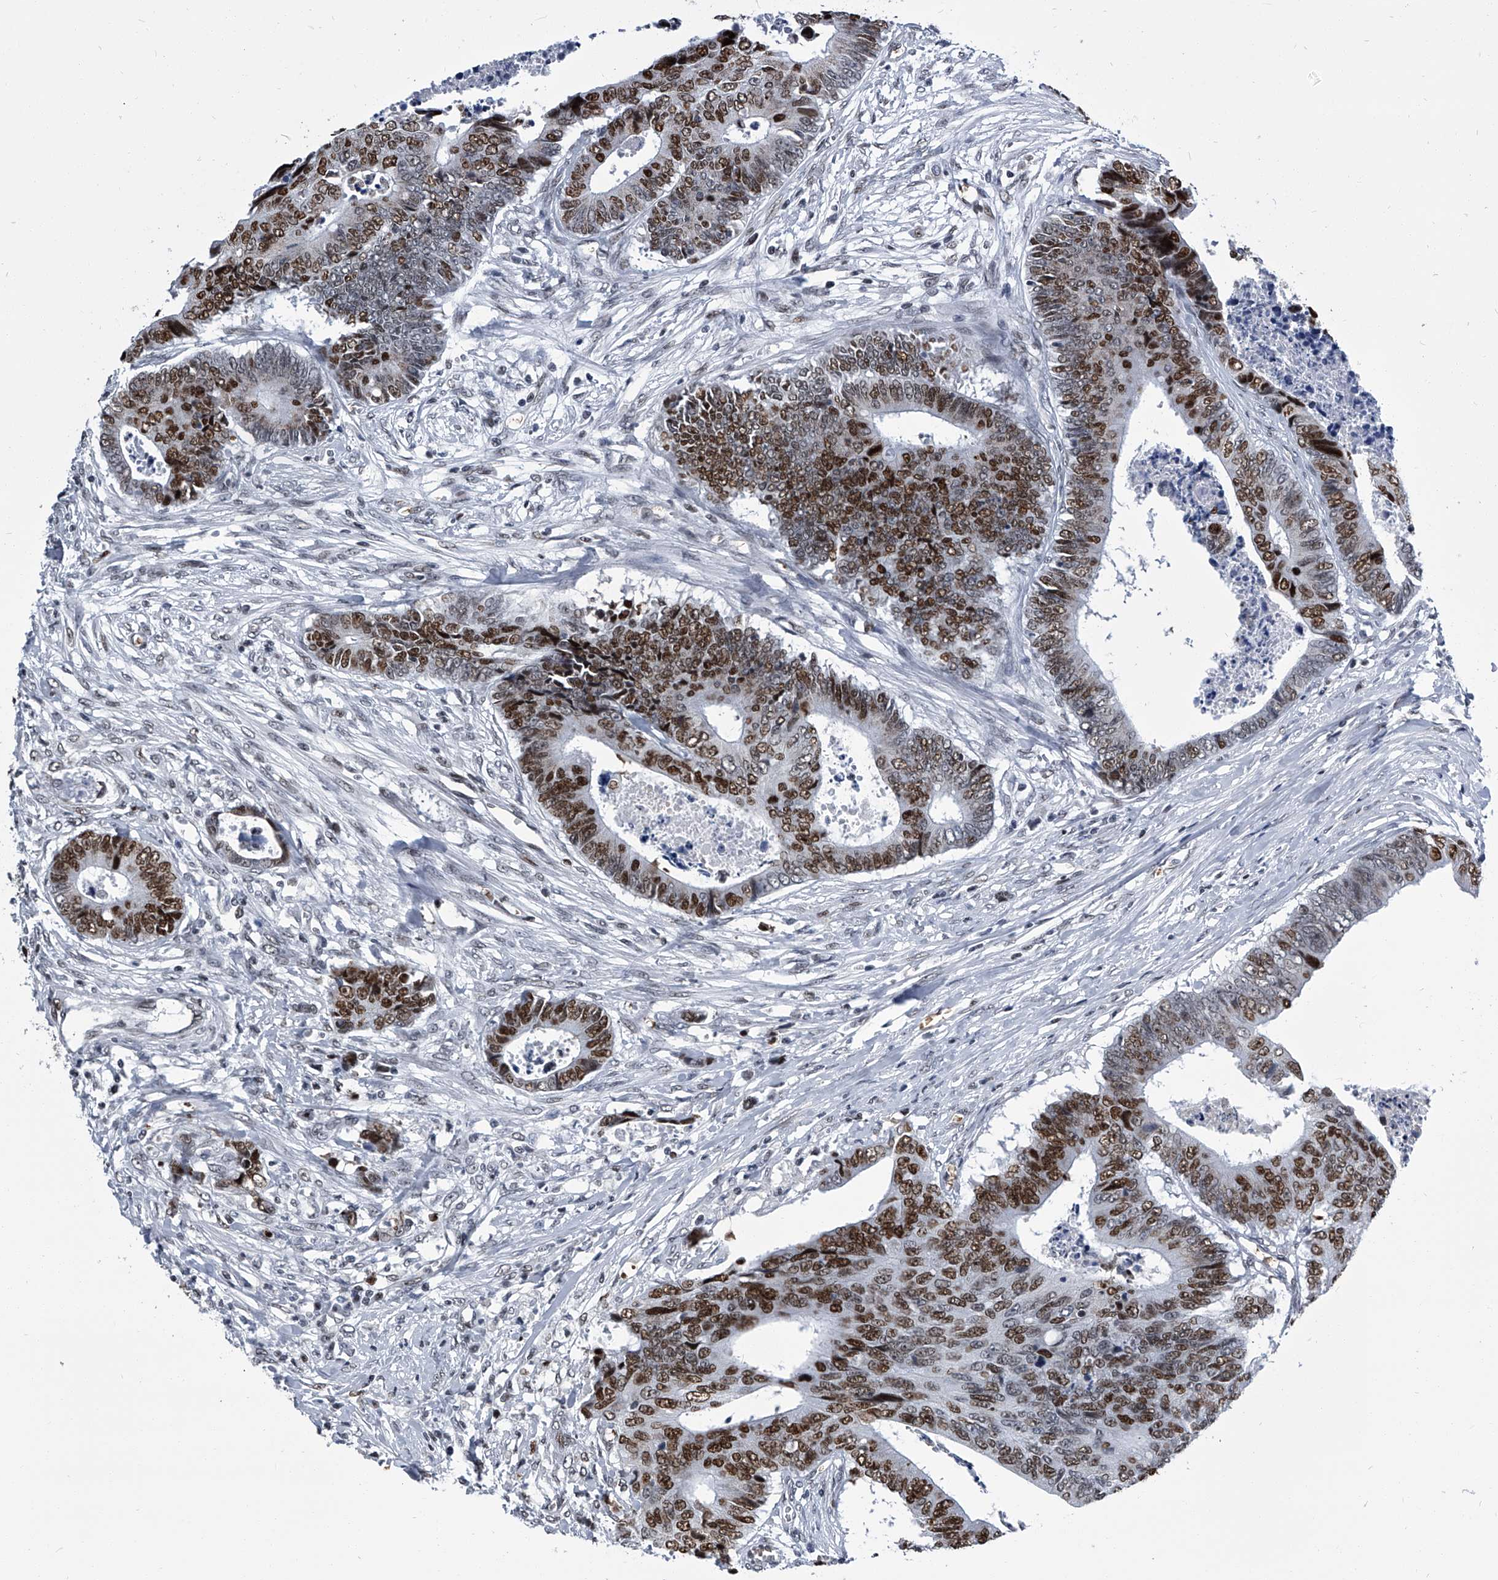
{"staining": {"intensity": "strong", "quantity": ">75%", "location": "nuclear"}, "tissue": "colorectal cancer", "cell_type": "Tumor cells", "image_type": "cancer", "snomed": [{"axis": "morphology", "description": "Adenocarcinoma, NOS"}, {"axis": "topography", "description": "Rectum"}], "caption": "This photomicrograph shows immunohistochemistry (IHC) staining of human adenocarcinoma (colorectal), with high strong nuclear positivity in approximately >75% of tumor cells.", "gene": "SIM2", "patient": {"sex": "male", "age": 84}}